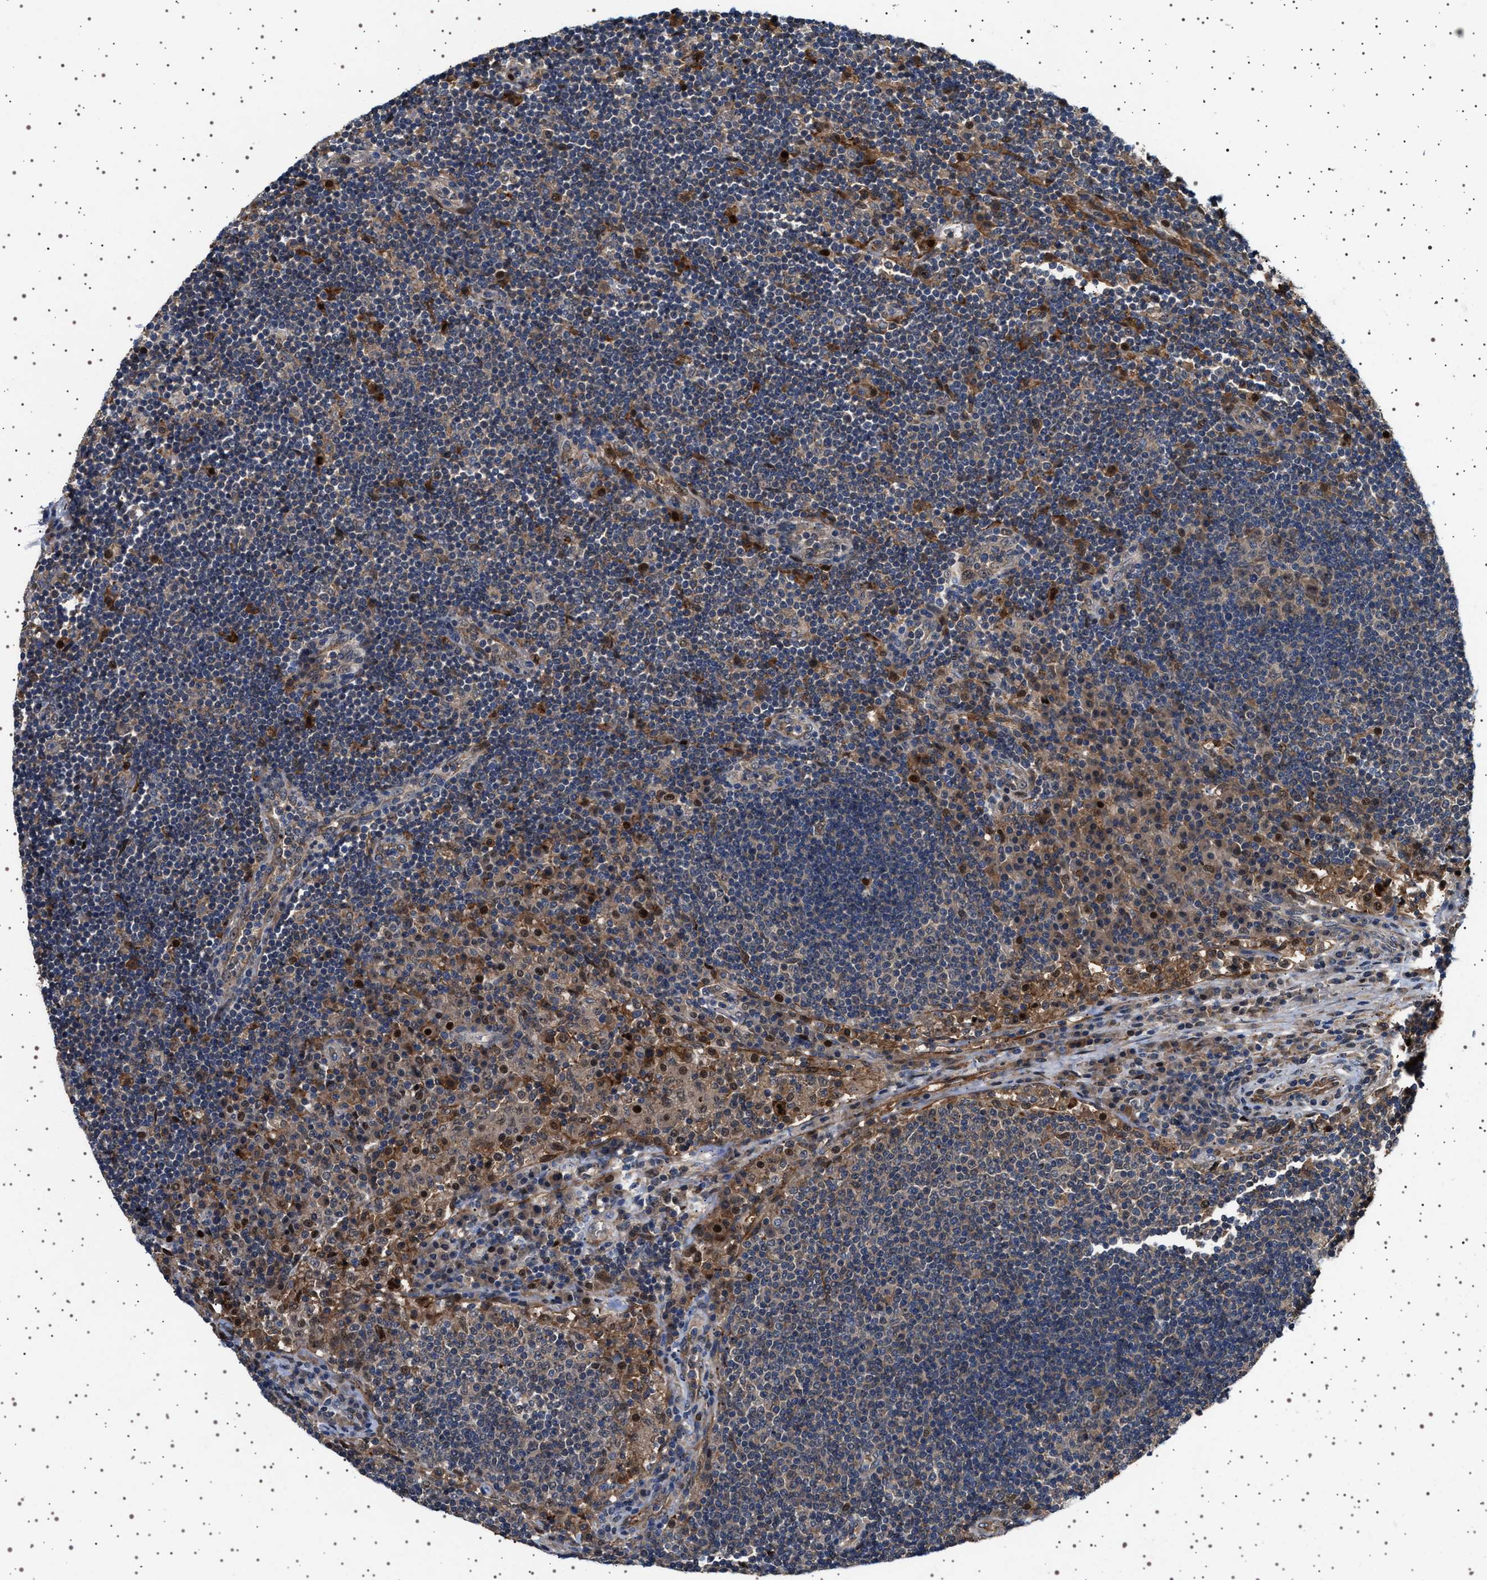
{"staining": {"intensity": "moderate", "quantity": "25%-75%", "location": "cytoplasmic/membranous"}, "tissue": "lymph node", "cell_type": "Germinal center cells", "image_type": "normal", "snomed": [{"axis": "morphology", "description": "Normal tissue, NOS"}, {"axis": "topography", "description": "Lymph node"}], "caption": "Immunohistochemistry (IHC) photomicrograph of unremarkable human lymph node stained for a protein (brown), which exhibits medium levels of moderate cytoplasmic/membranous expression in approximately 25%-75% of germinal center cells.", "gene": "FICD", "patient": {"sex": "female", "age": 53}}